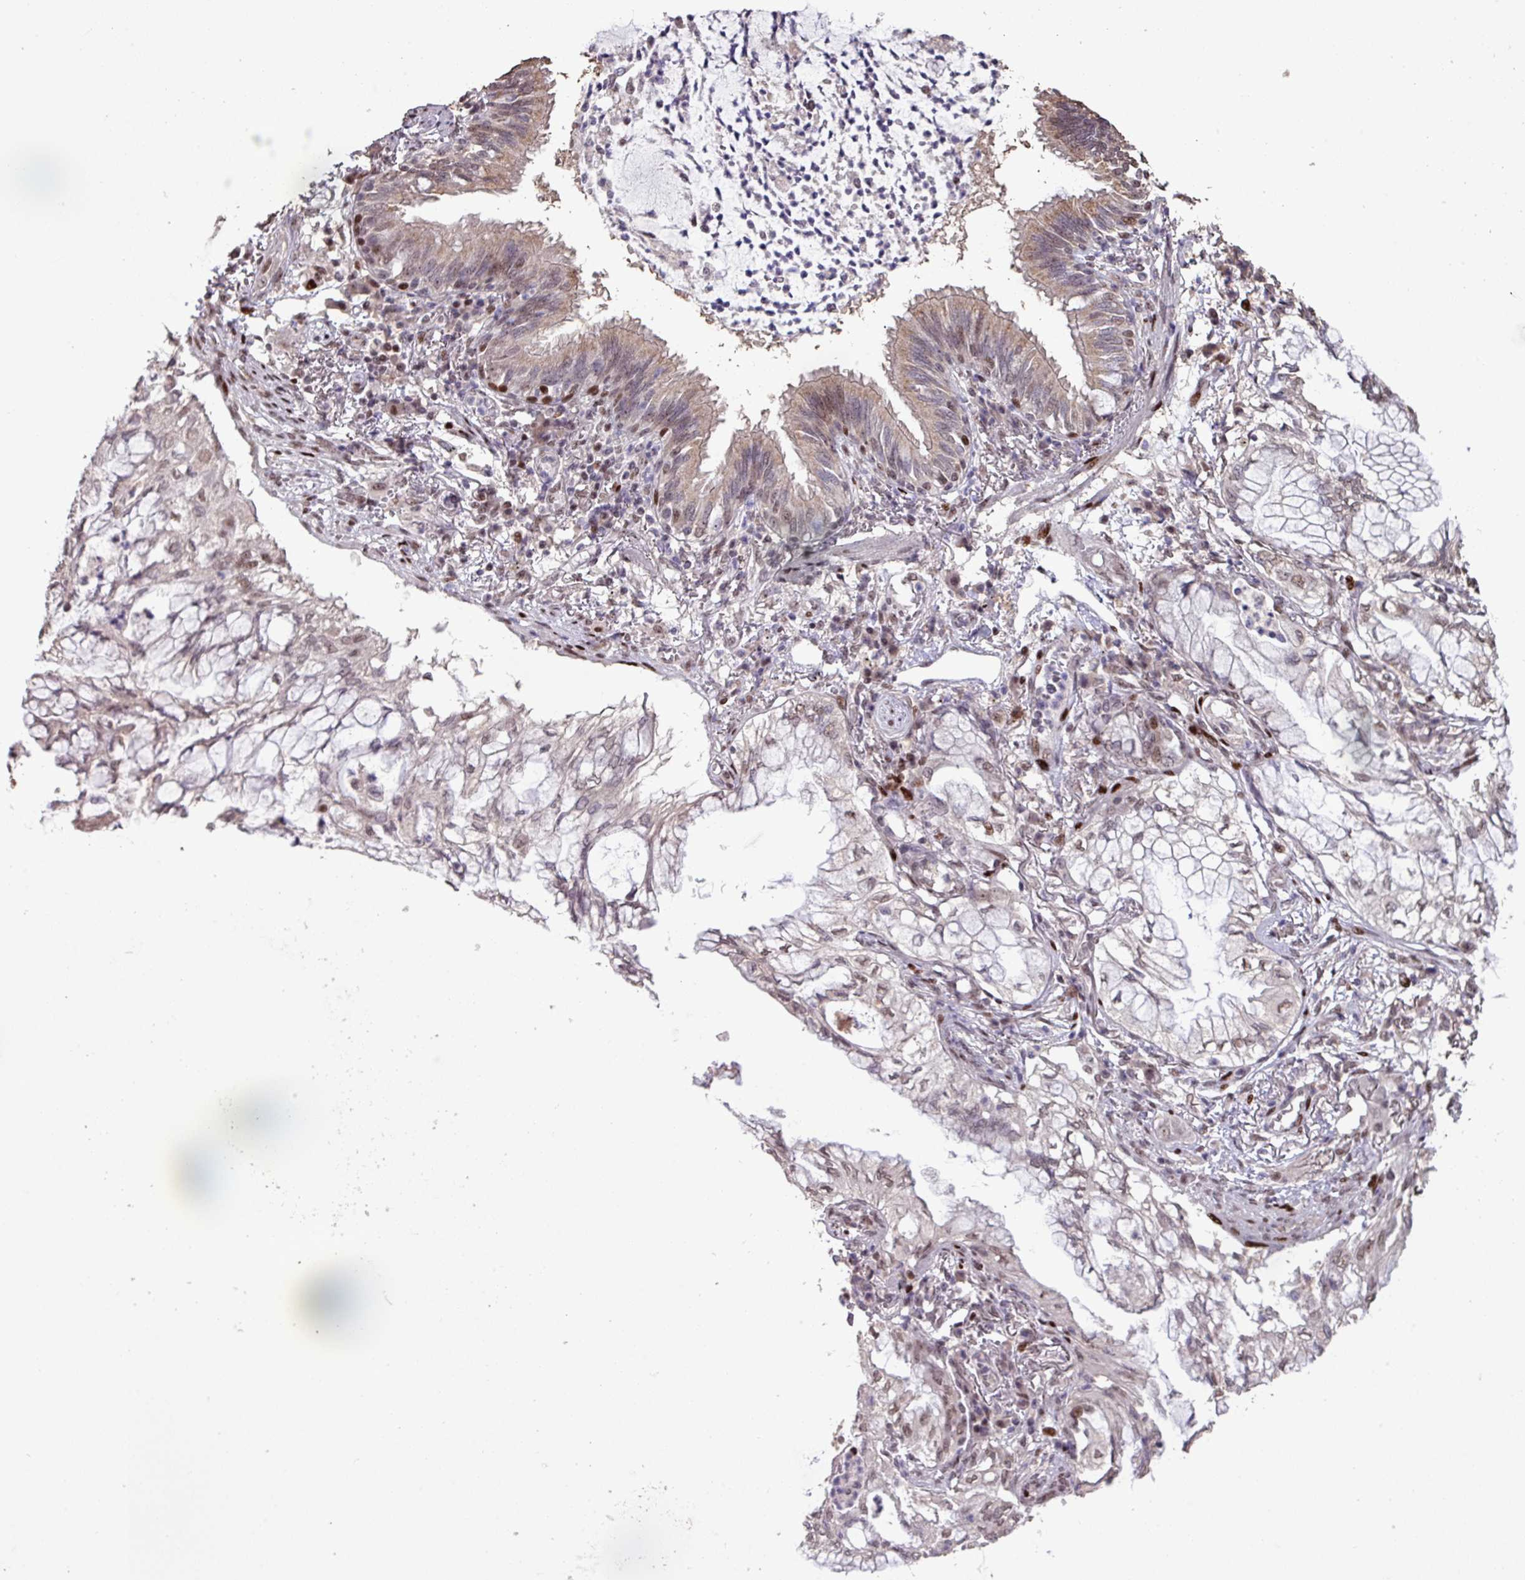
{"staining": {"intensity": "weak", "quantity": "25%-75%", "location": "nuclear"}, "tissue": "lung cancer", "cell_type": "Tumor cells", "image_type": "cancer", "snomed": [{"axis": "morphology", "description": "Adenocarcinoma, NOS"}, {"axis": "topography", "description": "Lung"}], "caption": "This is an image of IHC staining of lung cancer (adenocarcinoma), which shows weak positivity in the nuclear of tumor cells.", "gene": "ZNF709", "patient": {"sex": "female", "age": 70}}